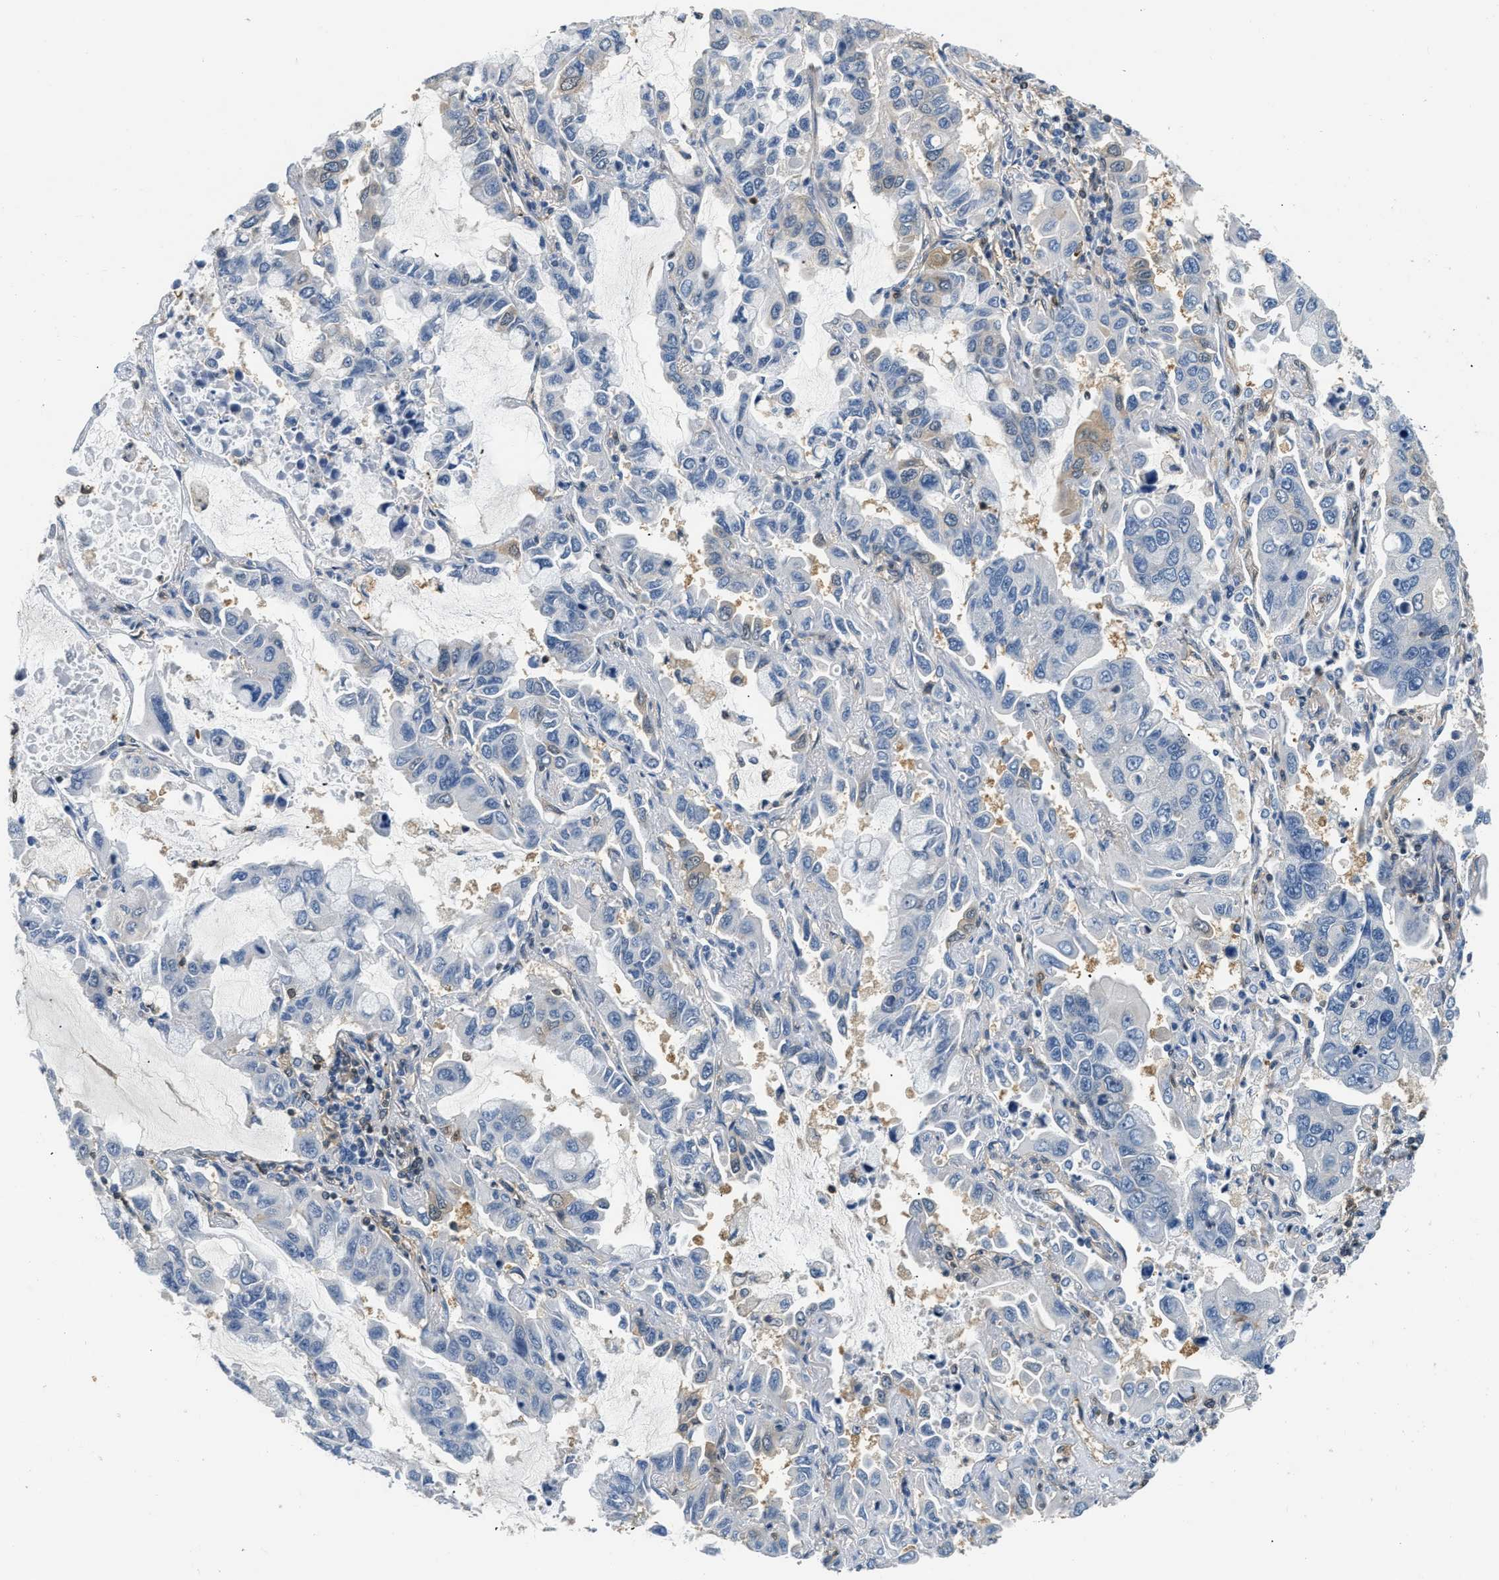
{"staining": {"intensity": "negative", "quantity": "none", "location": "none"}, "tissue": "lung cancer", "cell_type": "Tumor cells", "image_type": "cancer", "snomed": [{"axis": "morphology", "description": "Adenocarcinoma, NOS"}, {"axis": "topography", "description": "Lung"}], "caption": "Tumor cells show no significant expression in lung cancer.", "gene": "EIF4EBP2", "patient": {"sex": "male", "age": 64}}